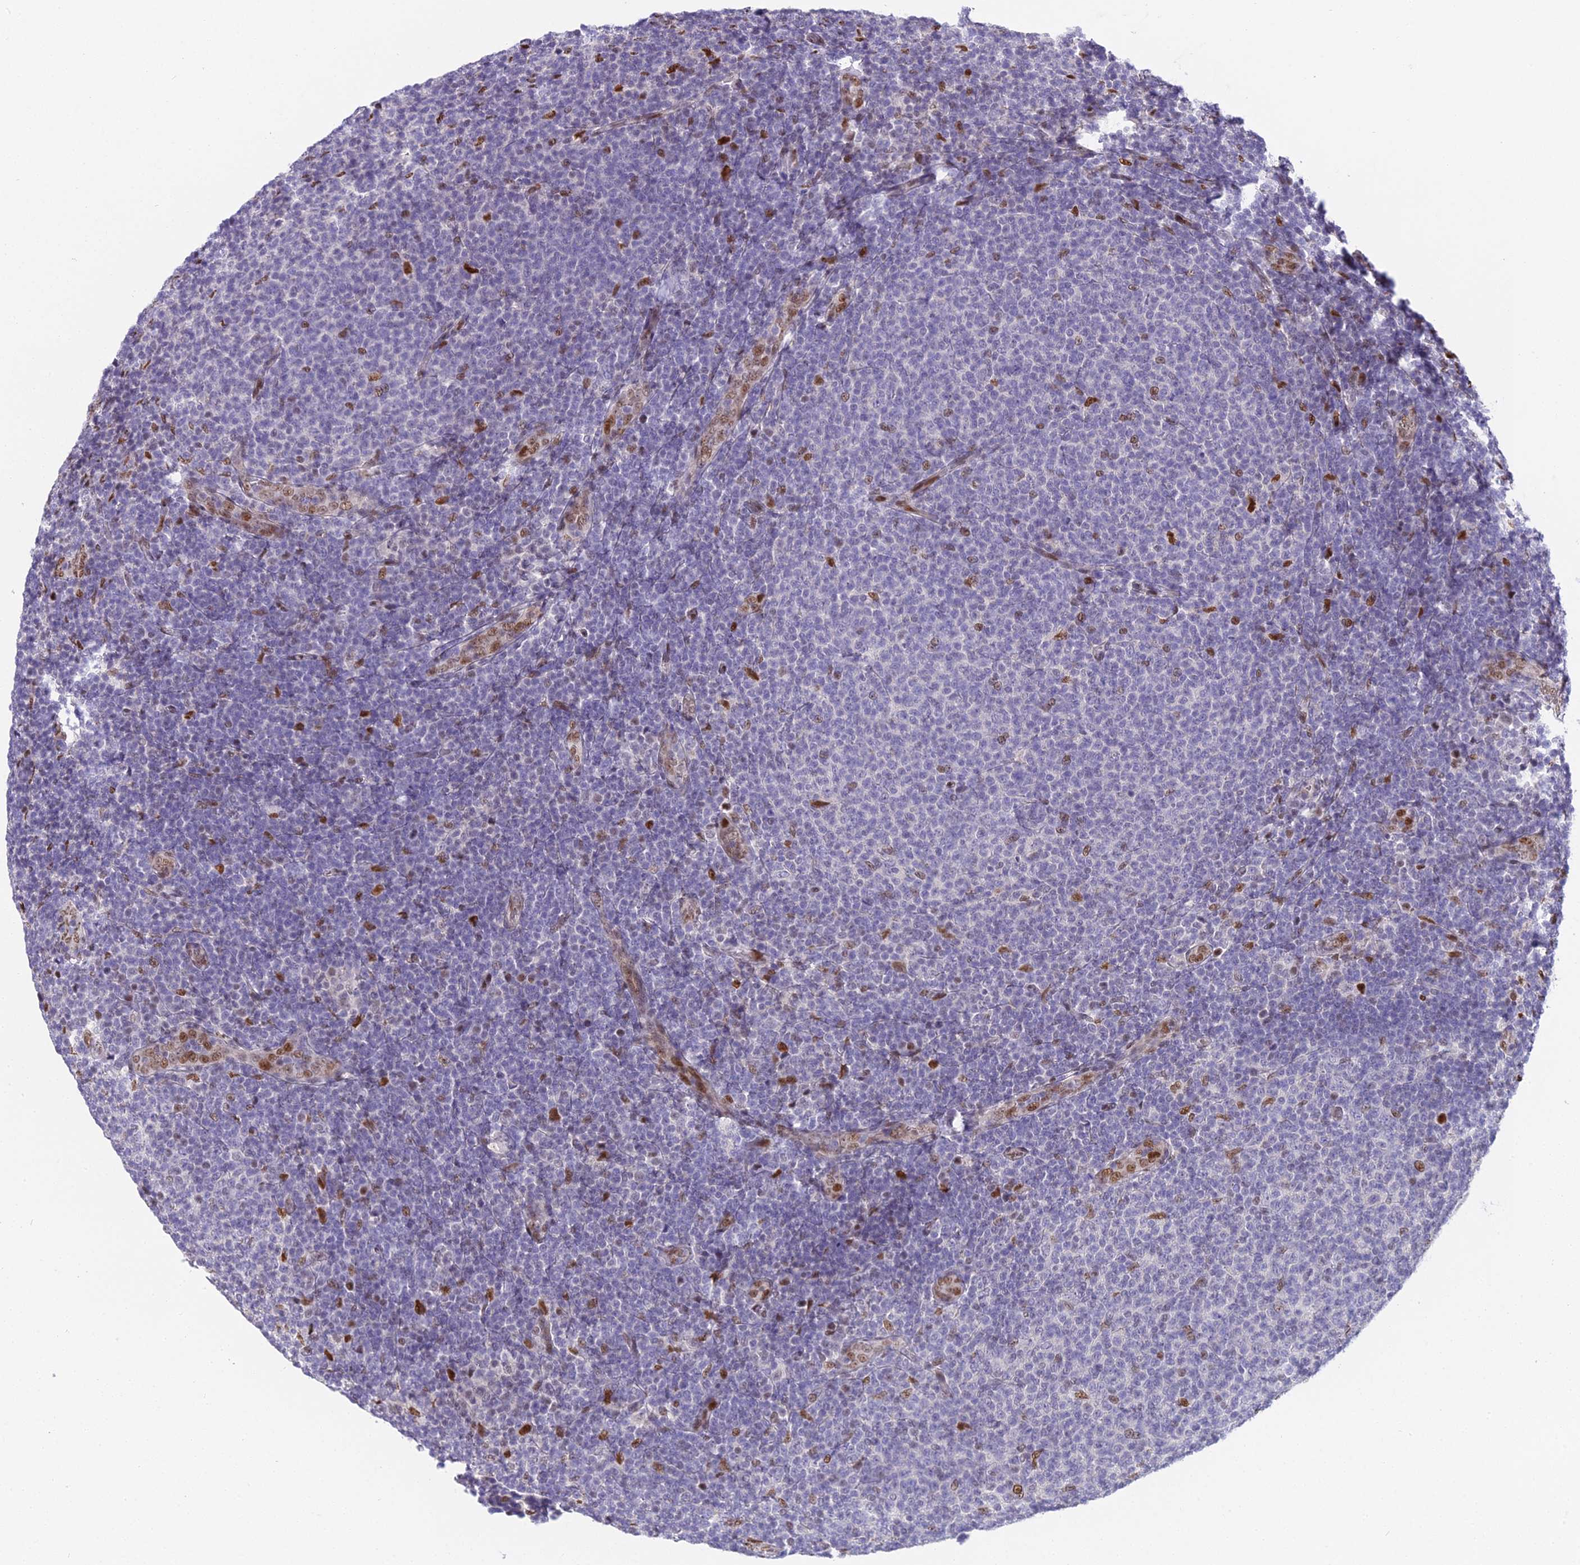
{"staining": {"intensity": "negative", "quantity": "none", "location": "none"}, "tissue": "lymphoma", "cell_type": "Tumor cells", "image_type": "cancer", "snomed": [{"axis": "morphology", "description": "Malignant lymphoma, non-Hodgkin's type, Low grade"}, {"axis": "topography", "description": "Lymph node"}], "caption": "IHC histopathology image of human lymphoma stained for a protein (brown), which demonstrates no staining in tumor cells.", "gene": "ZNF707", "patient": {"sex": "male", "age": 66}}